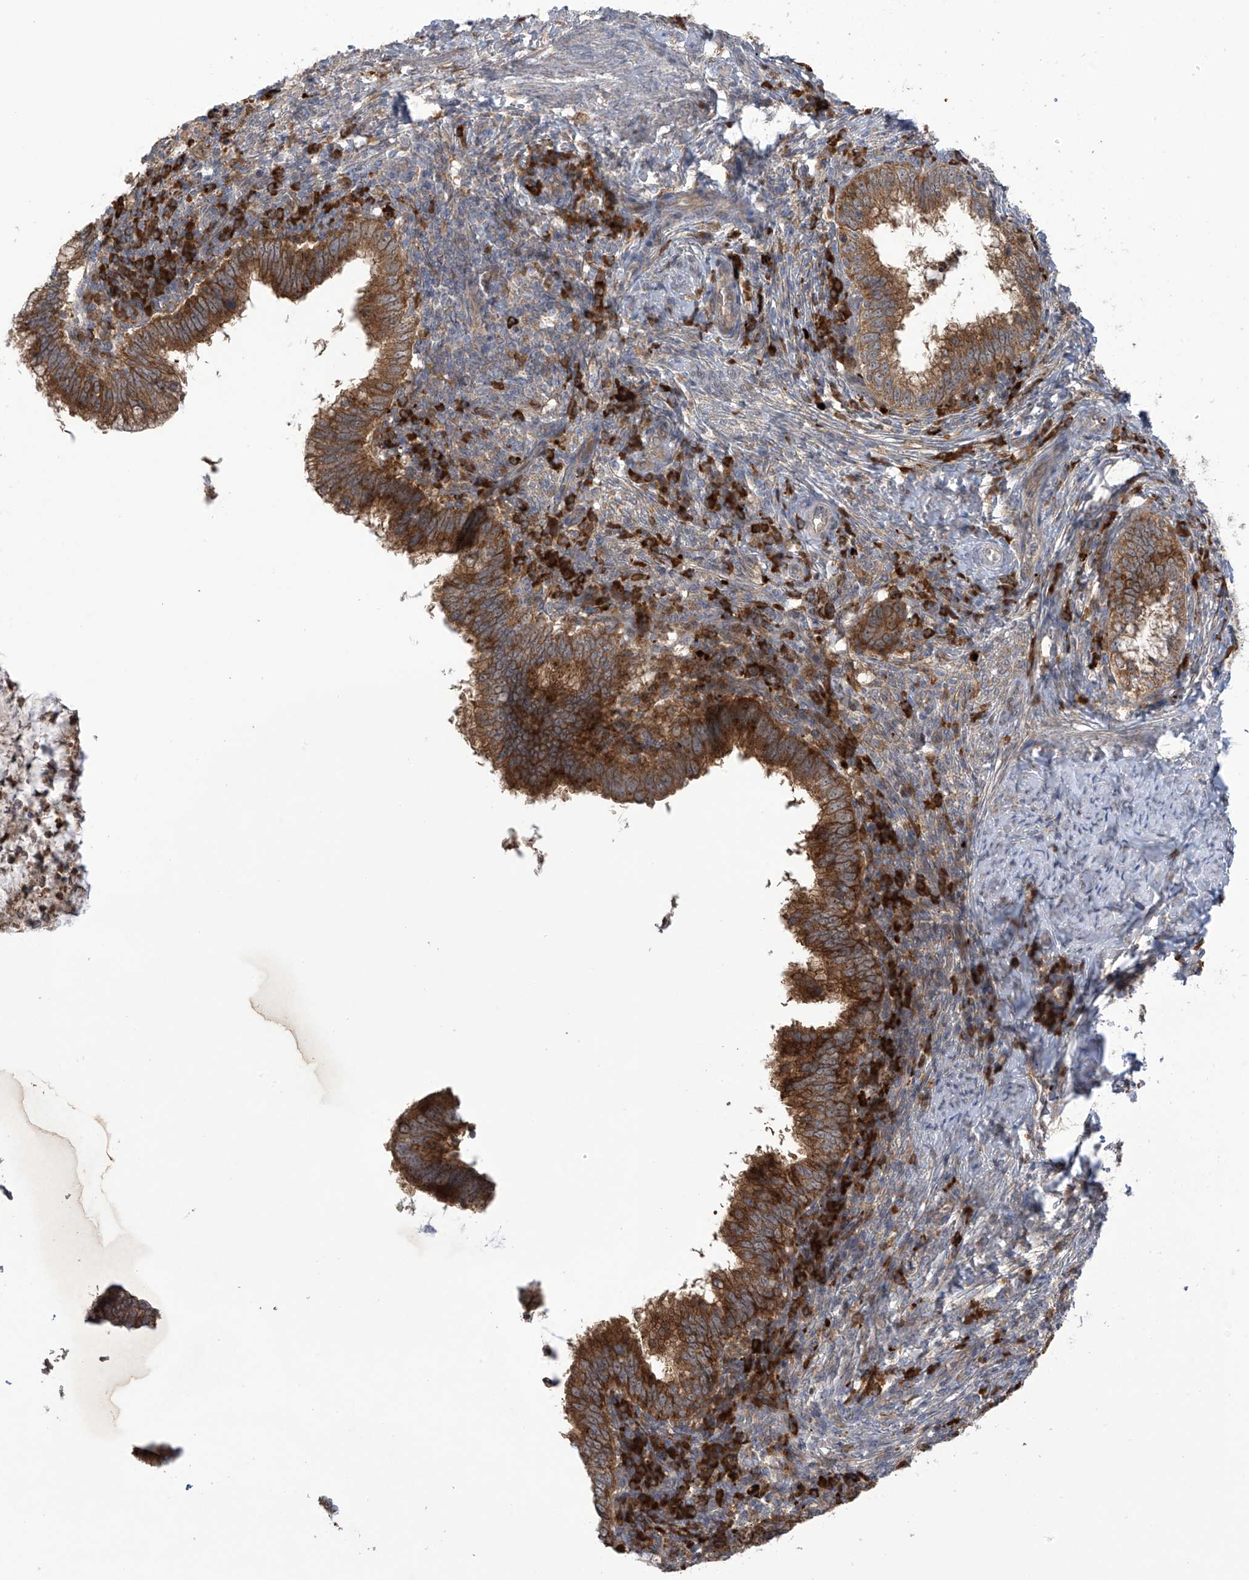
{"staining": {"intensity": "strong", "quantity": "25%-75%", "location": "cytoplasmic/membranous"}, "tissue": "cervical cancer", "cell_type": "Tumor cells", "image_type": "cancer", "snomed": [{"axis": "morphology", "description": "Adenocarcinoma, NOS"}, {"axis": "topography", "description": "Cervix"}], "caption": "A high amount of strong cytoplasmic/membranous positivity is seen in approximately 25%-75% of tumor cells in adenocarcinoma (cervical) tissue.", "gene": "KIAA1522", "patient": {"sex": "female", "age": 36}}